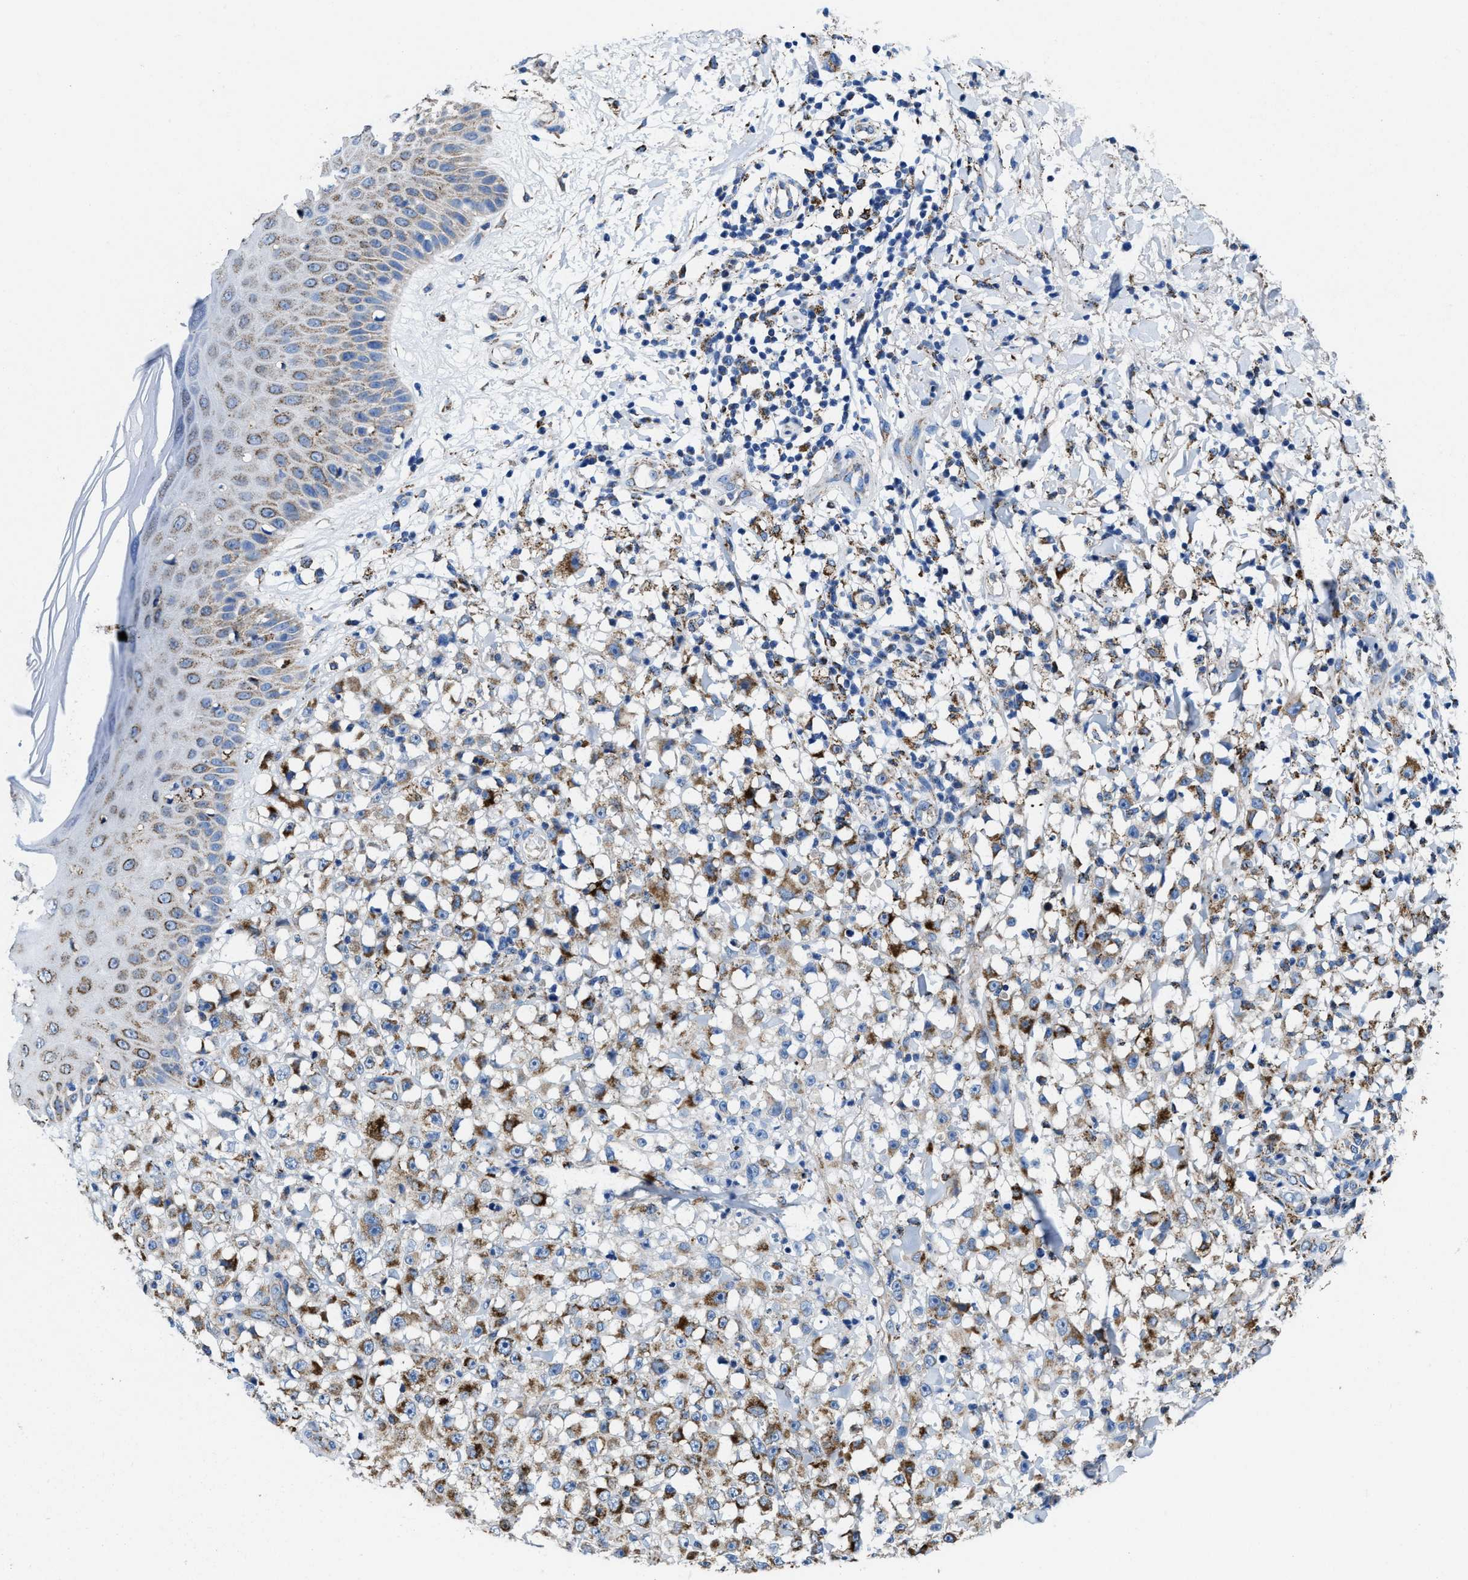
{"staining": {"intensity": "moderate", "quantity": ">75%", "location": "cytoplasmic/membranous"}, "tissue": "melanoma", "cell_type": "Tumor cells", "image_type": "cancer", "snomed": [{"axis": "morphology", "description": "Malignant melanoma, NOS"}, {"axis": "topography", "description": "Skin"}], "caption": "Protein positivity by immunohistochemistry (IHC) displays moderate cytoplasmic/membranous positivity in about >75% of tumor cells in melanoma.", "gene": "ALDH1B1", "patient": {"sex": "female", "age": 82}}